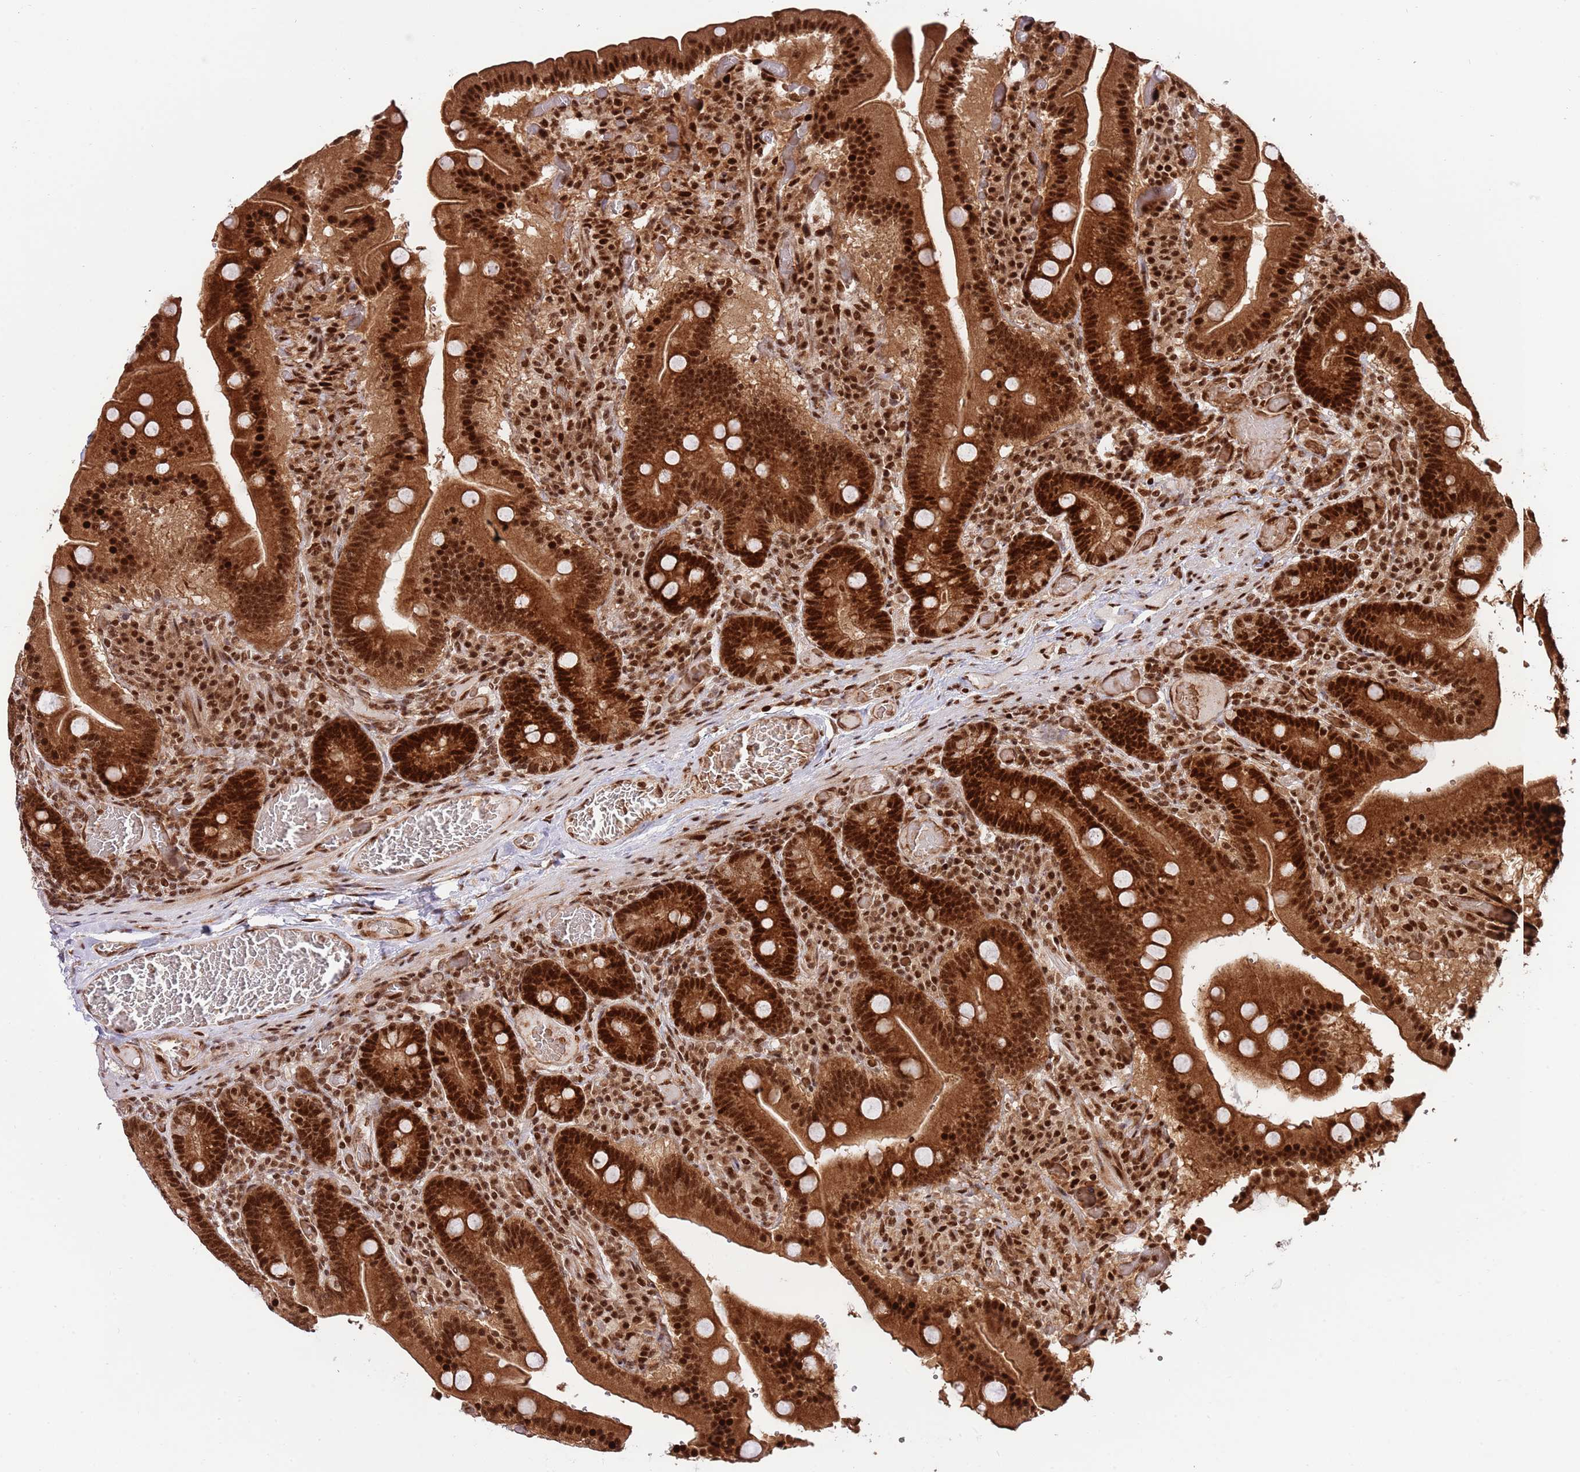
{"staining": {"intensity": "strong", "quantity": ">75%", "location": "cytoplasmic/membranous,nuclear"}, "tissue": "duodenum", "cell_type": "Glandular cells", "image_type": "normal", "snomed": [{"axis": "morphology", "description": "Normal tissue, NOS"}, {"axis": "topography", "description": "Duodenum"}], "caption": "This micrograph demonstrates immunohistochemistry (IHC) staining of normal duodenum, with high strong cytoplasmic/membranous,nuclear expression in about >75% of glandular cells.", "gene": "RIF1", "patient": {"sex": "female", "age": 62}}